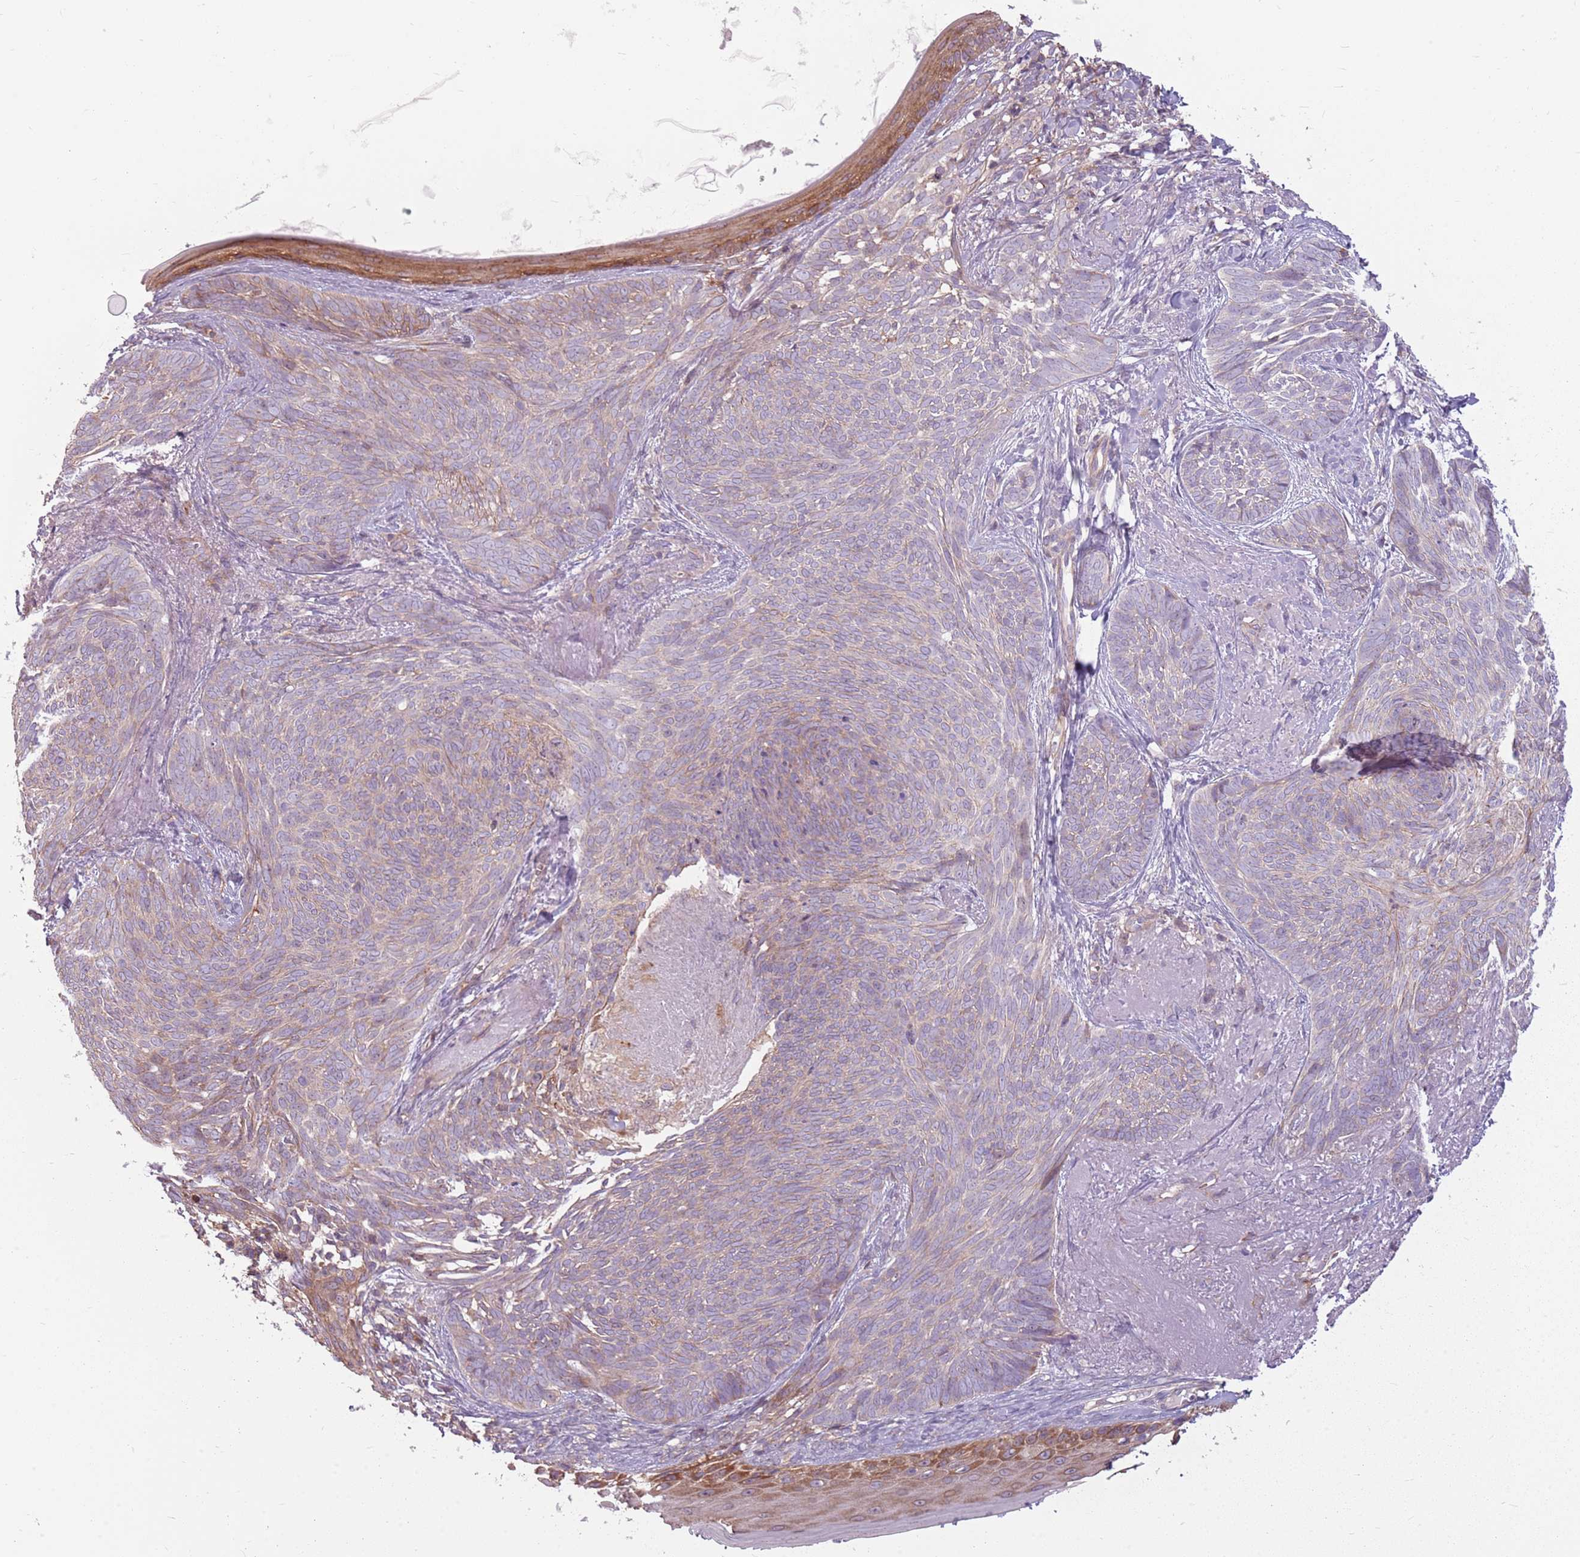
{"staining": {"intensity": "weak", "quantity": "<25%", "location": "cytoplasmic/membranous"}, "tissue": "skin cancer", "cell_type": "Tumor cells", "image_type": "cancer", "snomed": [{"axis": "morphology", "description": "Basal cell carcinoma"}, {"axis": "topography", "description": "Skin"}], "caption": "Tumor cells show no significant protein expression in skin basal cell carcinoma.", "gene": "RPL21", "patient": {"sex": "female", "age": 86}}